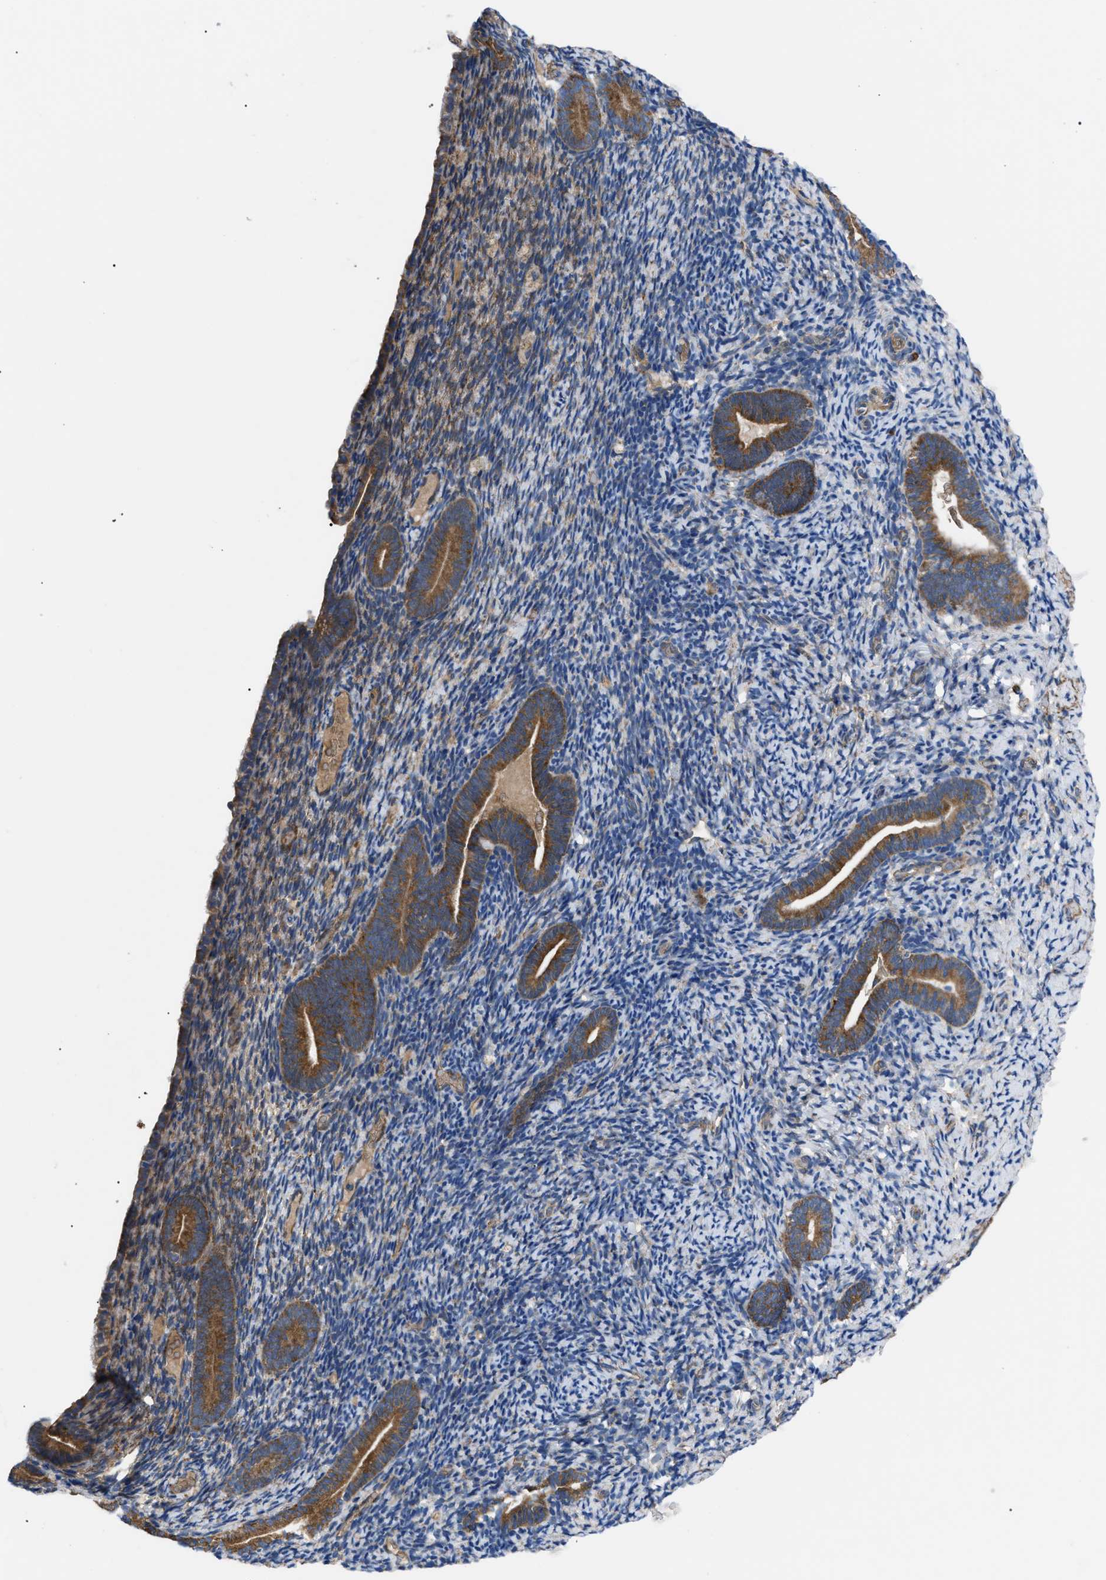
{"staining": {"intensity": "moderate", "quantity": "<25%", "location": "cytoplasmic/membranous"}, "tissue": "endometrium", "cell_type": "Cells in endometrial stroma", "image_type": "normal", "snomed": [{"axis": "morphology", "description": "Normal tissue, NOS"}, {"axis": "topography", "description": "Endometrium"}], "caption": "Endometrium stained for a protein demonstrates moderate cytoplasmic/membranous positivity in cells in endometrial stroma. Using DAB (brown) and hematoxylin (blue) stains, captured at high magnification using brightfield microscopy.", "gene": "MYO10", "patient": {"sex": "female", "age": 51}}